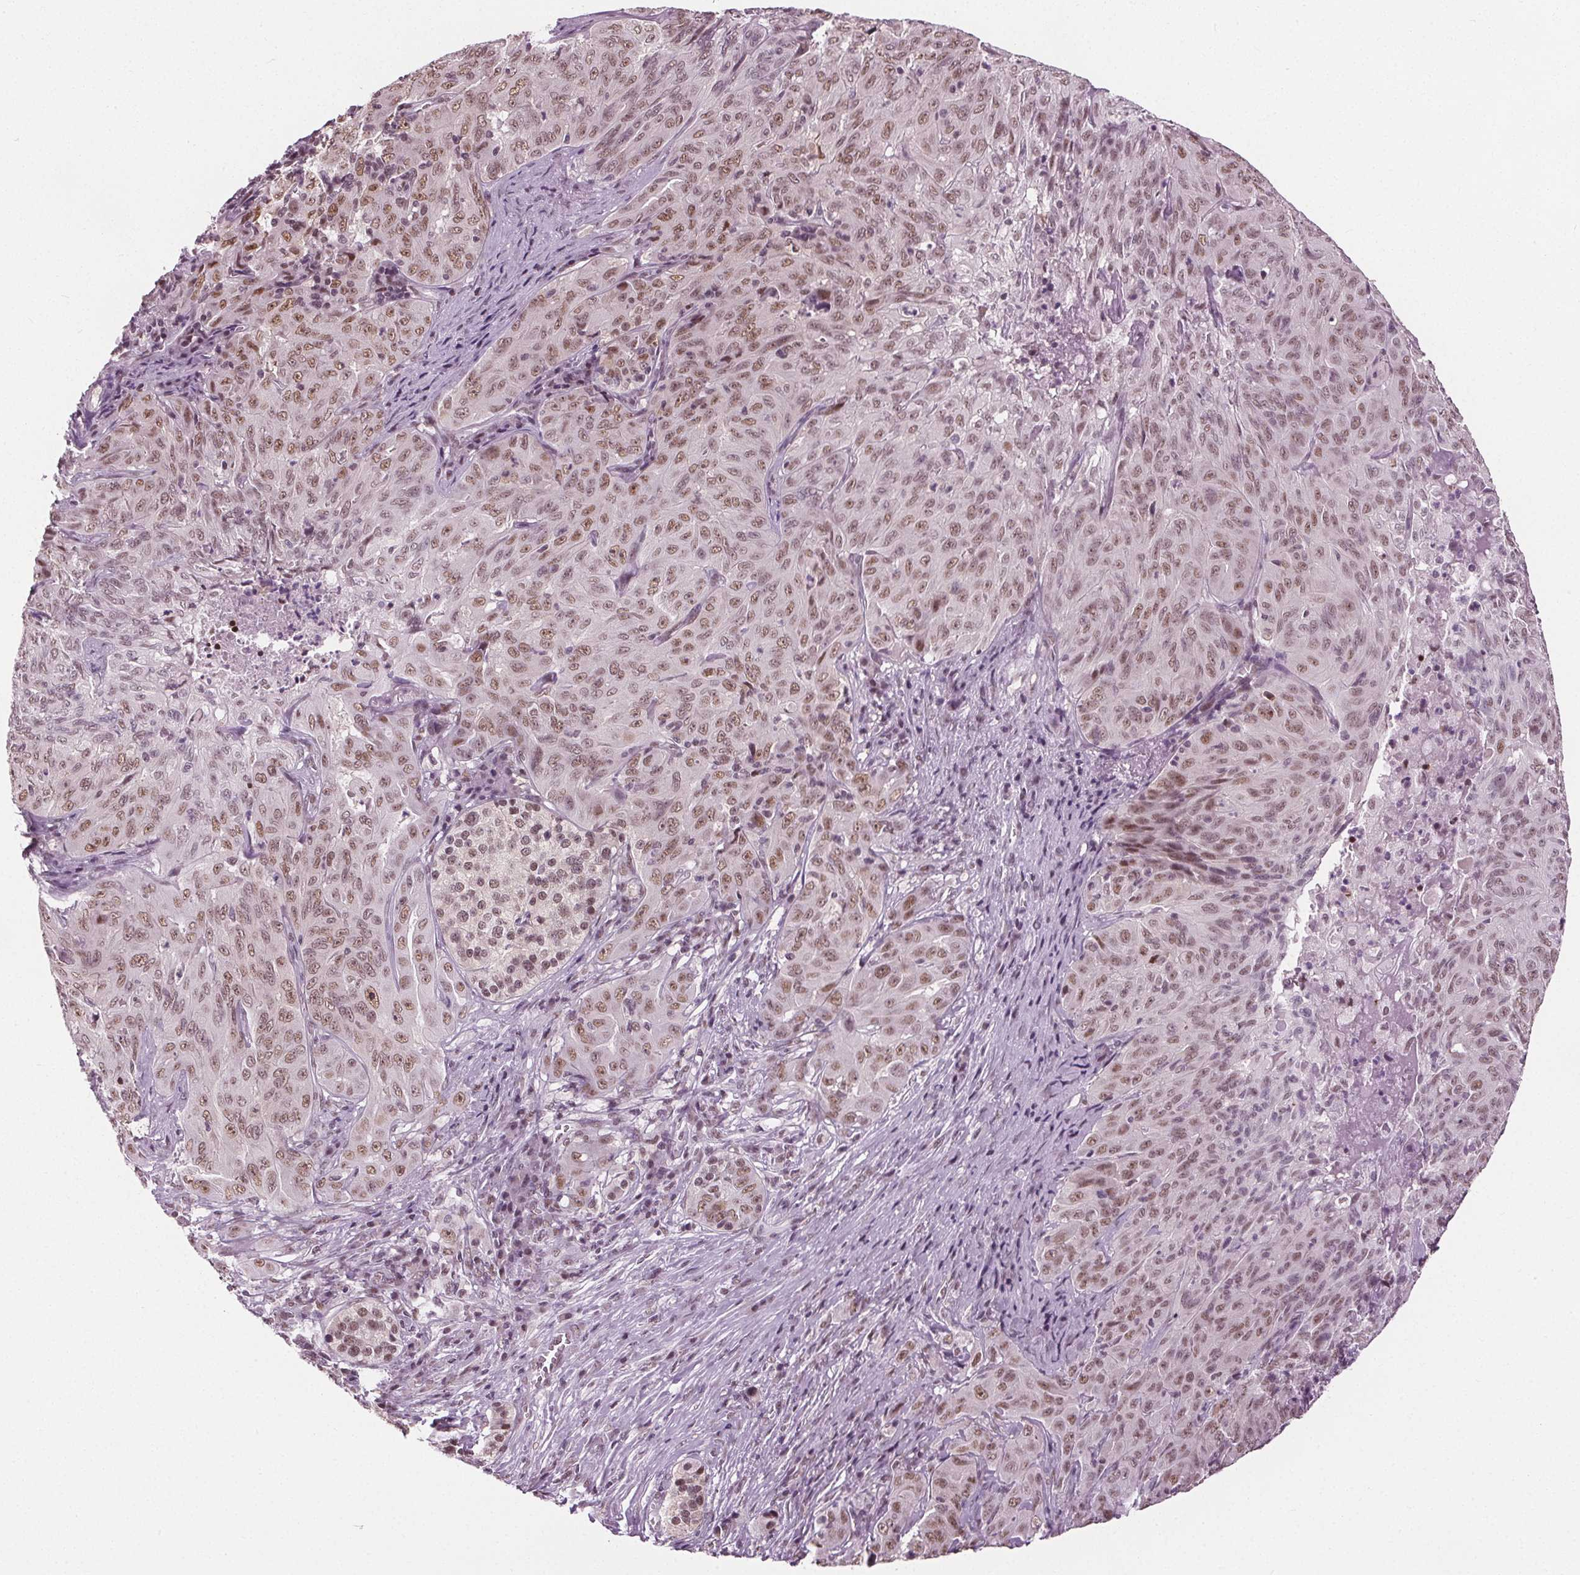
{"staining": {"intensity": "moderate", "quantity": ">75%", "location": "nuclear"}, "tissue": "pancreatic cancer", "cell_type": "Tumor cells", "image_type": "cancer", "snomed": [{"axis": "morphology", "description": "Adenocarcinoma, NOS"}, {"axis": "topography", "description": "Pancreas"}], "caption": "This is an image of IHC staining of pancreatic cancer, which shows moderate positivity in the nuclear of tumor cells.", "gene": "IWS1", "patient": {"sex": "male", "age": 63}}